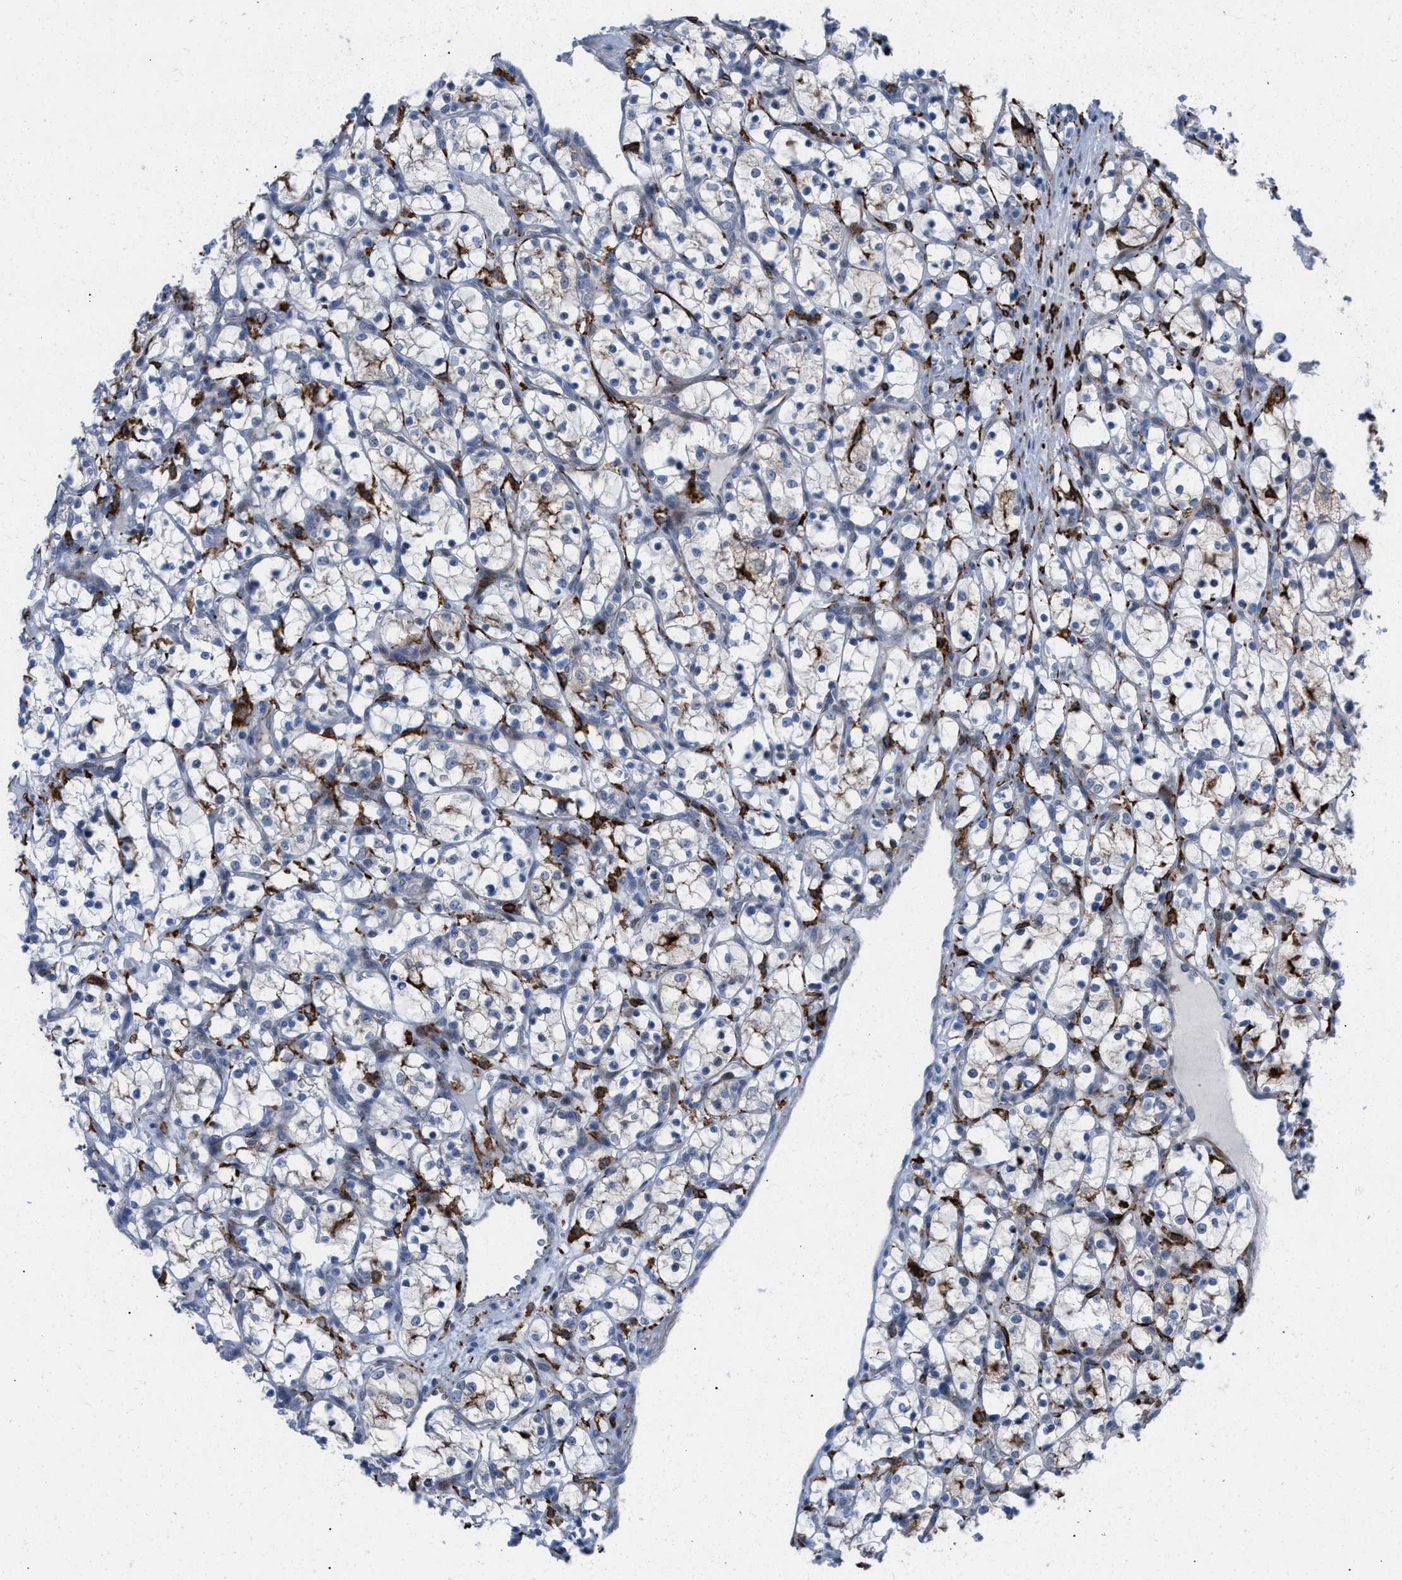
{"staining": {"intensity": "strong", "quantity": "<25%", "location": "cytoplasmic/membranous"}, "tissue": "renal cancer", "cell_type": "Tumor cells", "image_type": "cancer", "snomed": [{"axis": "morphology", "description": "Adenocarcinoma, NOS"}, {"axis": "topography", "description": "Kidney"}], "caption": "Renal adenocarcinoma tissue demonstrates strong cytoplasmic/membranous positivity in about <25% of tumor cells, visualized by immunohistochemistry. Nuclei are stained in blue.", "gene": "SLC47A1", "patient": {"sex": "female", "age": 69}}